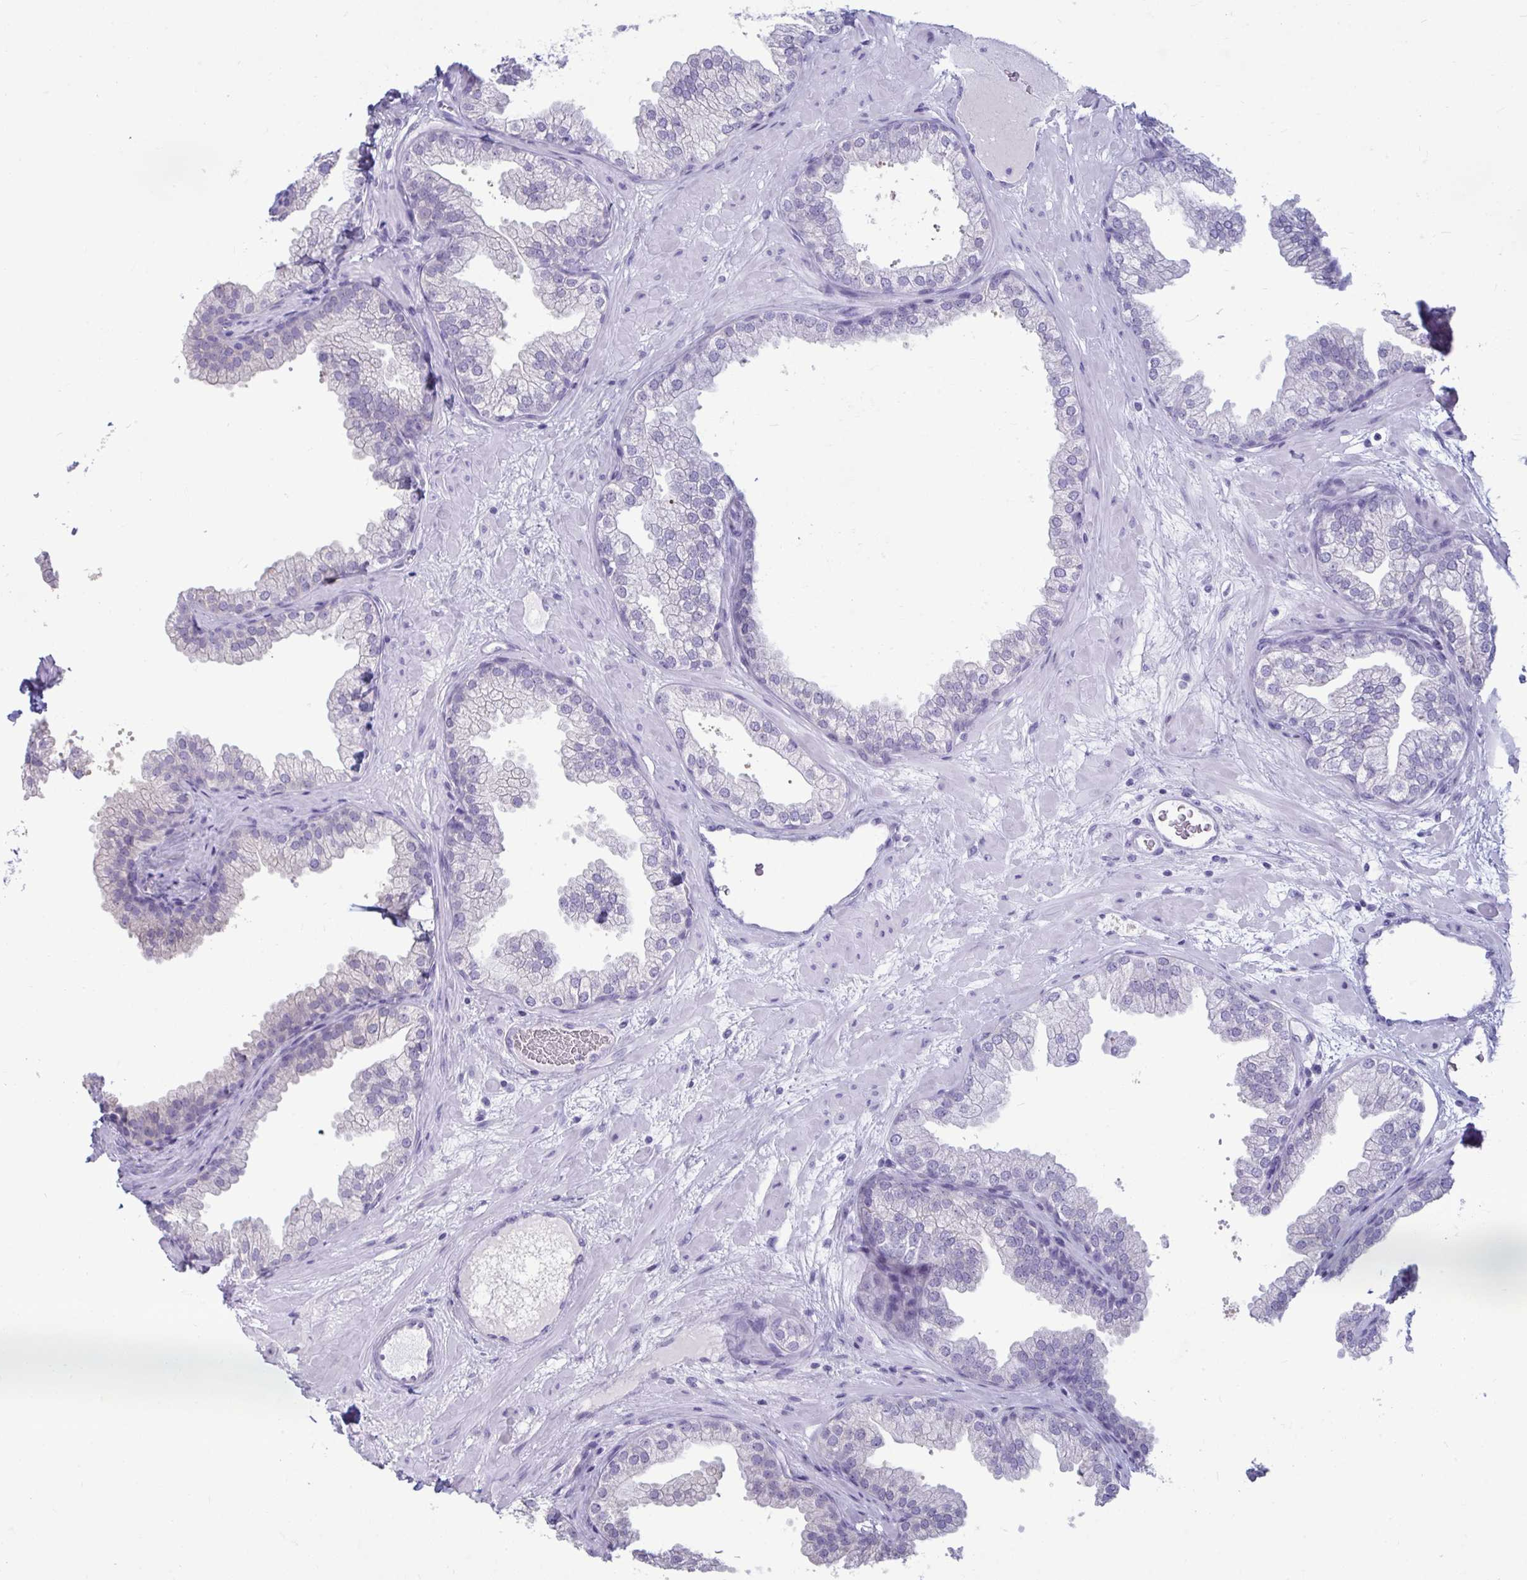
{"staining": {"intensity": "negative", "quantity": "none", "location": "none"}, "tissue": "prostate", "cell_type": "Glandular cells", "image_type": "normal", "snomed": [{"axis": "morphology", "description": "Normal tissue, NOS"}, {"axis": "topography", "description": "Prostate"}], "caption": "DAB immunohistochemical staining of benign human prostate displays no significant expression in glandular cells.", "gene": "ANKRD60", "patient": {"sex": "male", "age": 37}}